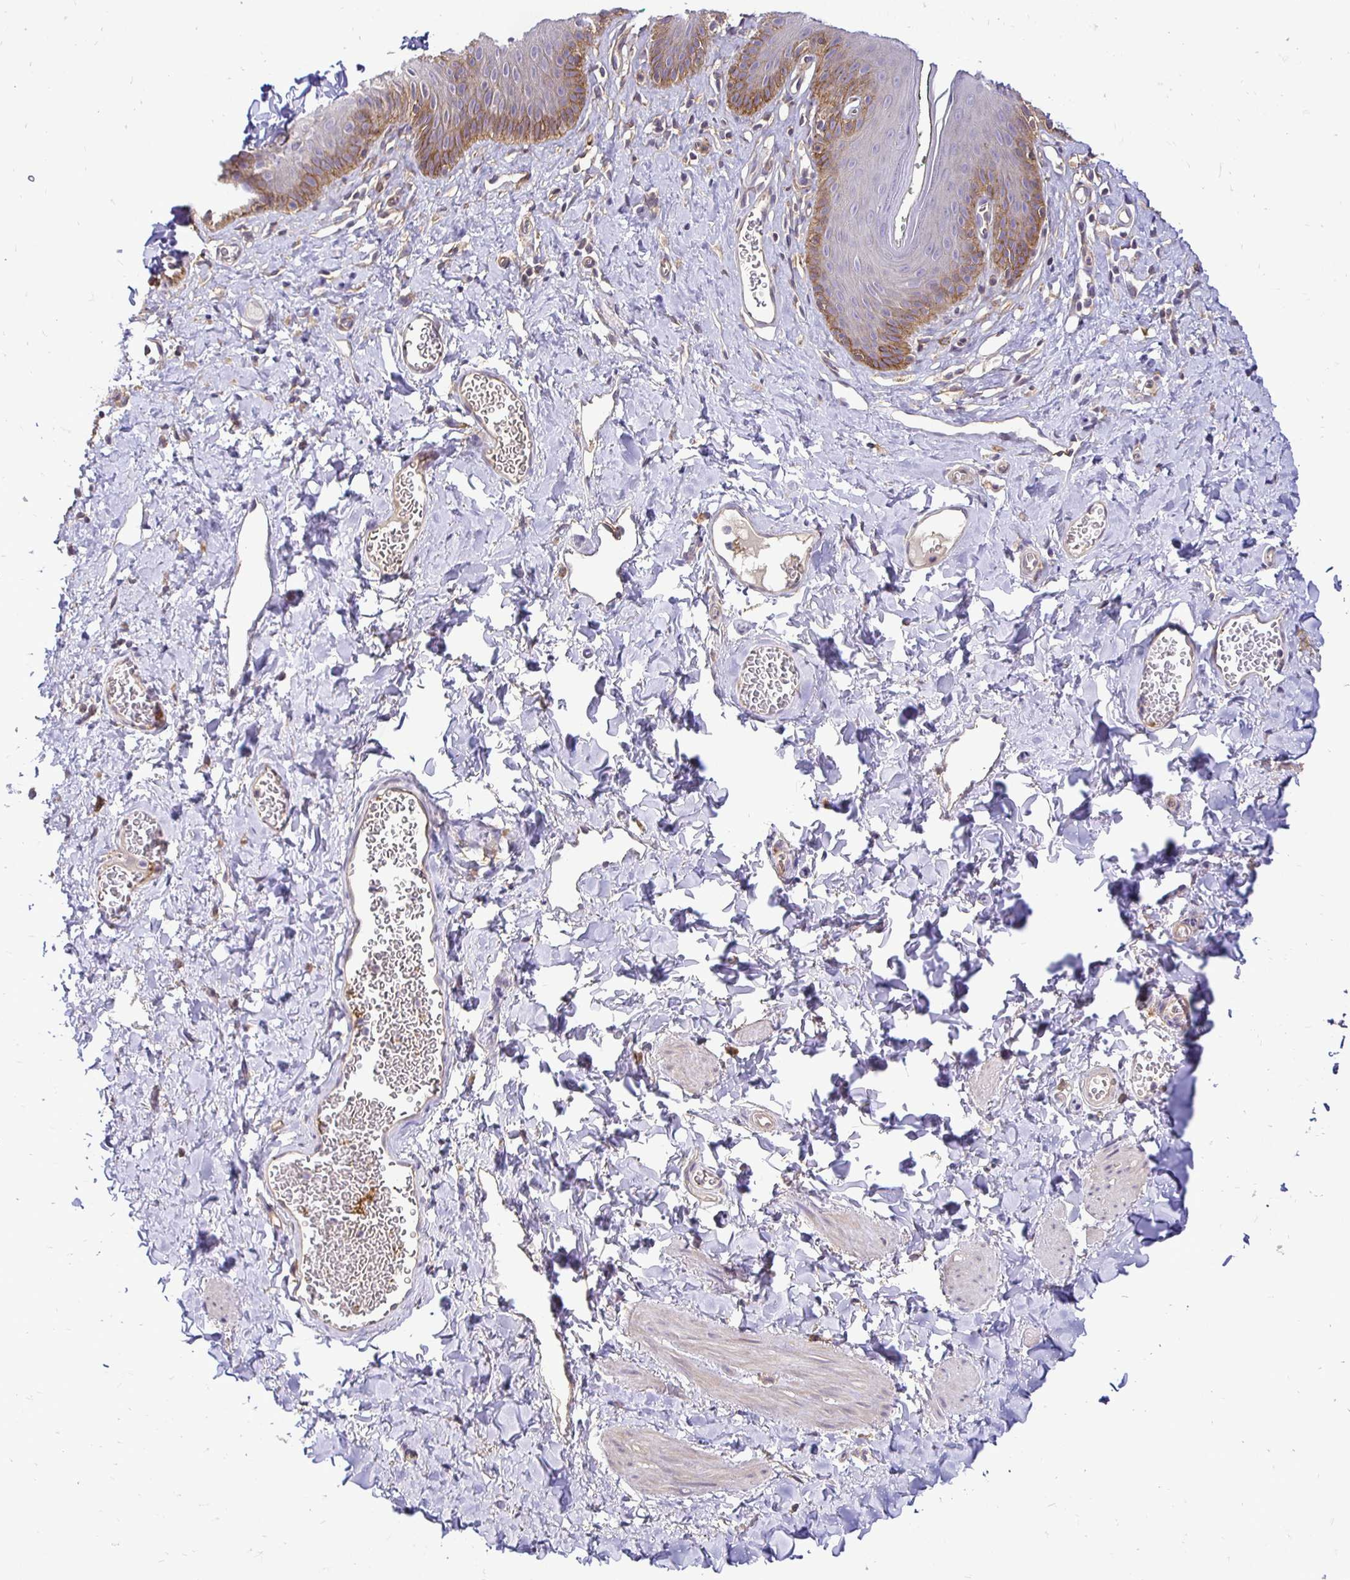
{"staining": {"intensity": "moderate", "quantity": "25%-75%", "location": "cytoplasmic/membranous"}, "tissue": "skin", "cell_type": "Epidermal cells", "image_type": "normal", "snomed": [{"axis": "morphology", "description": "Normal tissue, NOS"}, {"axis": "topography", "description": "Vulva"}, {"axis": "topography", "description": "Peripheral nerve tissue"}], "caption": "Protein staining of unremarkable skin shows moderate cytoplasmic/membranous staining in approximately 25%-75% of epidermal cells. Nuclei are stained in blue.", "gene": "SLC9A1", "patient": {"sex": "female", "age": 66}}